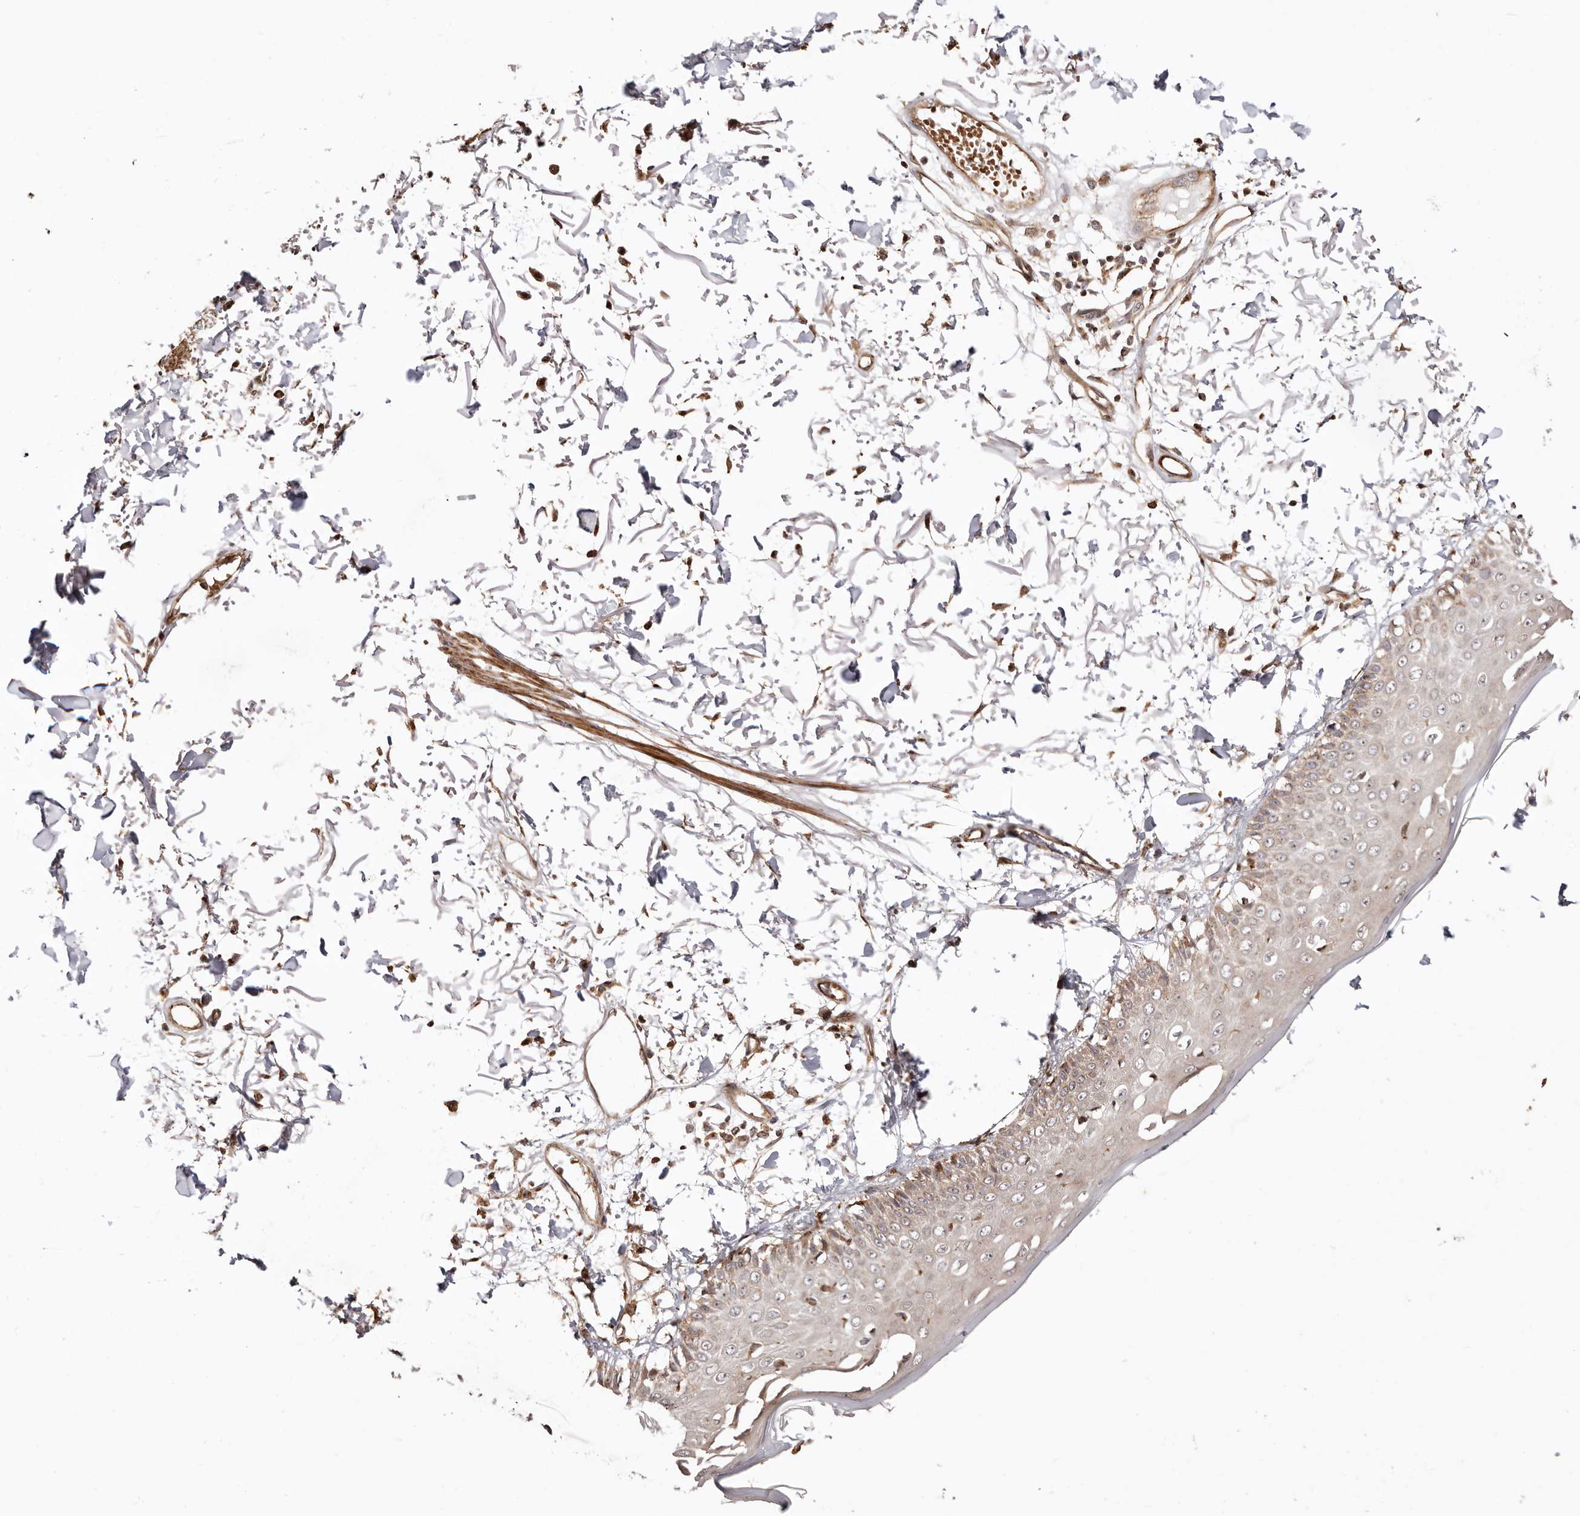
{"staining": {"intensity": "negative", "quantity": "none", "location": "none"}, "tissue": "skin", "cell_type": "Fibroblasts", "image_type": "normal", "snomed": [{"axis": "morphology", "description": "Normal tissue, NOS"}, {"axis": "morphology", "description": "Squamous cell carcinoma, NOS"}, {"axis": "topography", "description": "Skin"}, {"axis": "topography", "description": "Peripheral nerve tissue"}], "caption": "IHC image of benign human skin stained for a protein (brown), which displays no expression in fibroblasts.", "gene": "MAPK1", "patient": {"sex": "male", "age": 83}}